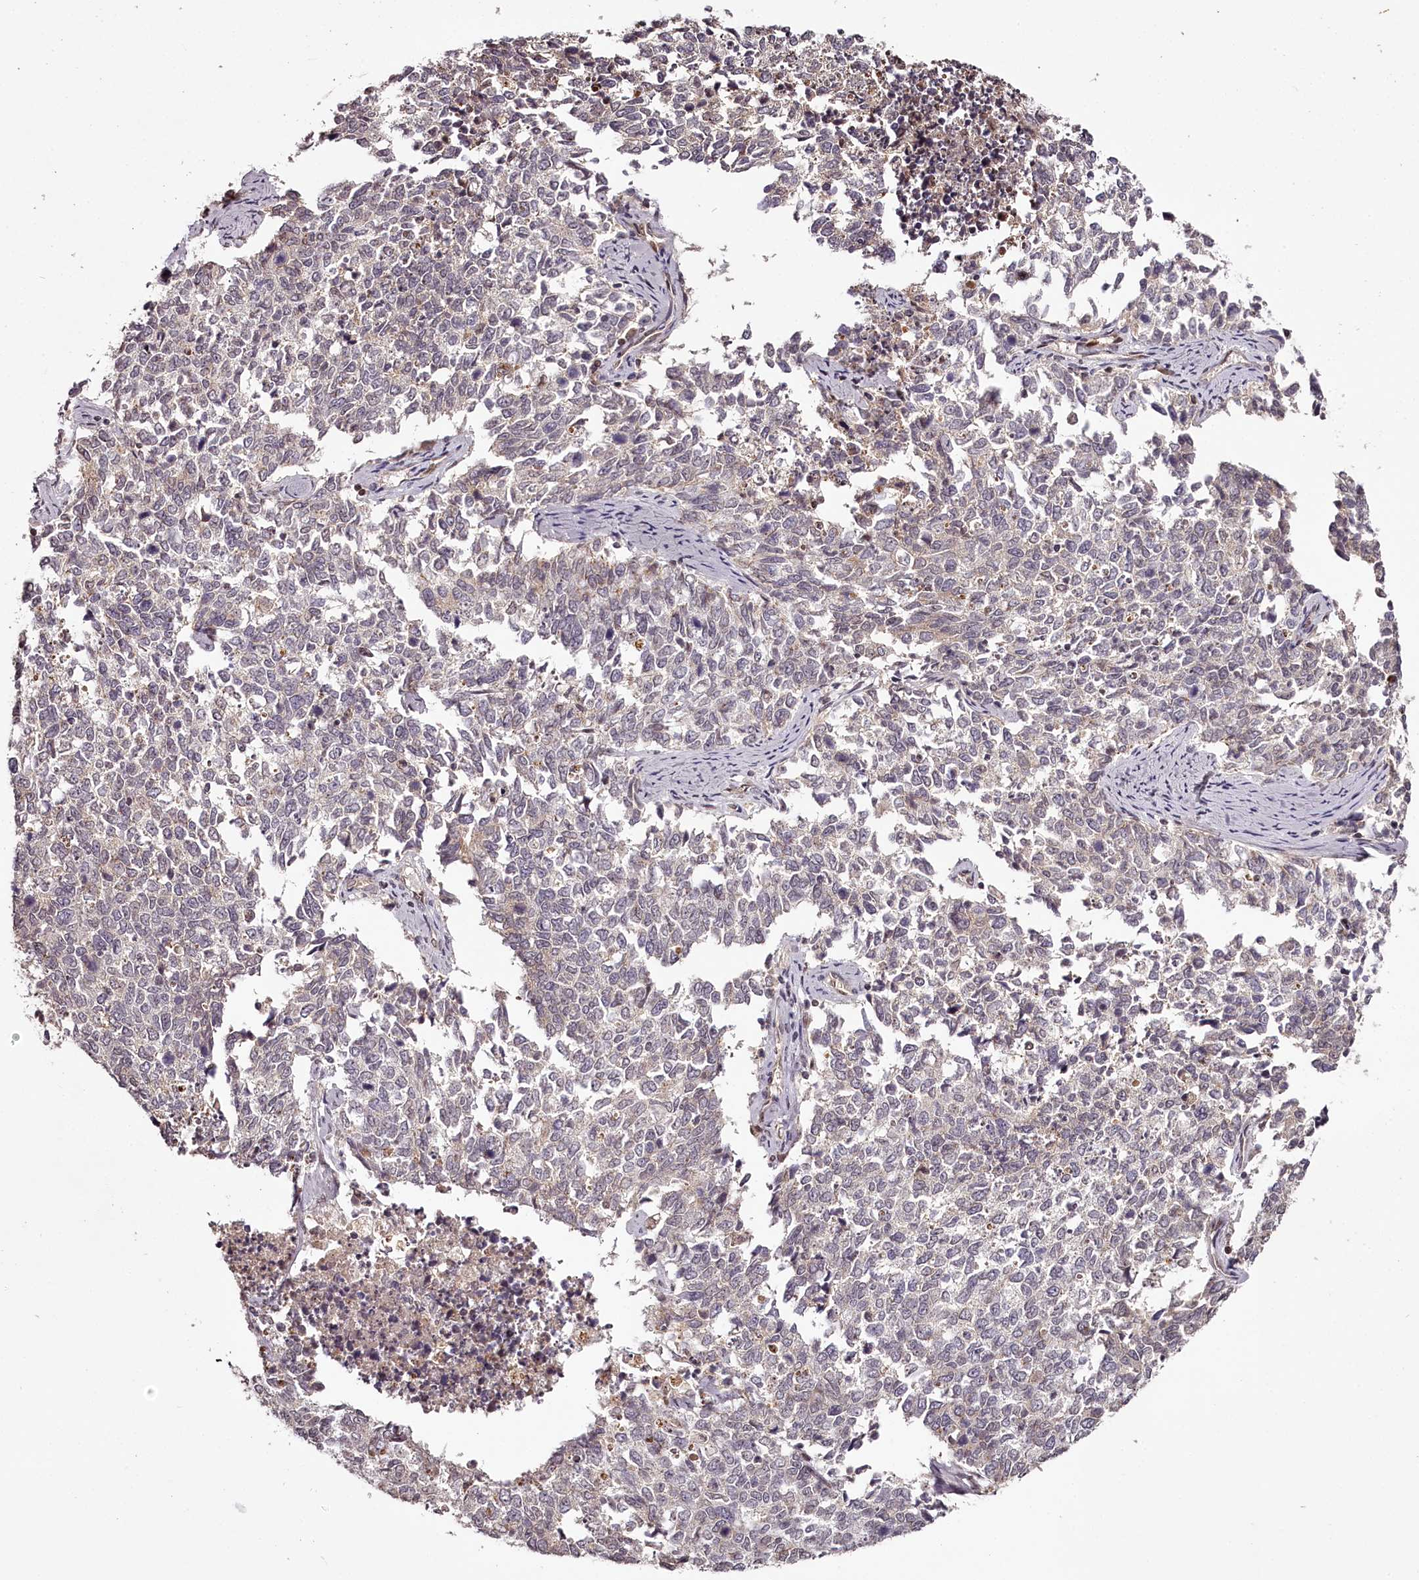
{"staining": {"intensity": "negative", "quantity": "none", "location": "none"}, "tissue": "cervical cancer", "cell_type": "Tumor cells", "image_type": "cancer", "snomed": [{"axis": "morphology", "description": "Squamous cell carcinoma, NOS"}, {"axis": "topography", "description": "Cervix"}], "caption": "Immunohistochemistry micrograph of neoplastic tissue: cervical squamous cell carcinoma stained with DAB exhibits no significant protein staining in tumor cells.", "gene": "THYN1", "patient": {"sex": "female", "age": 63}}